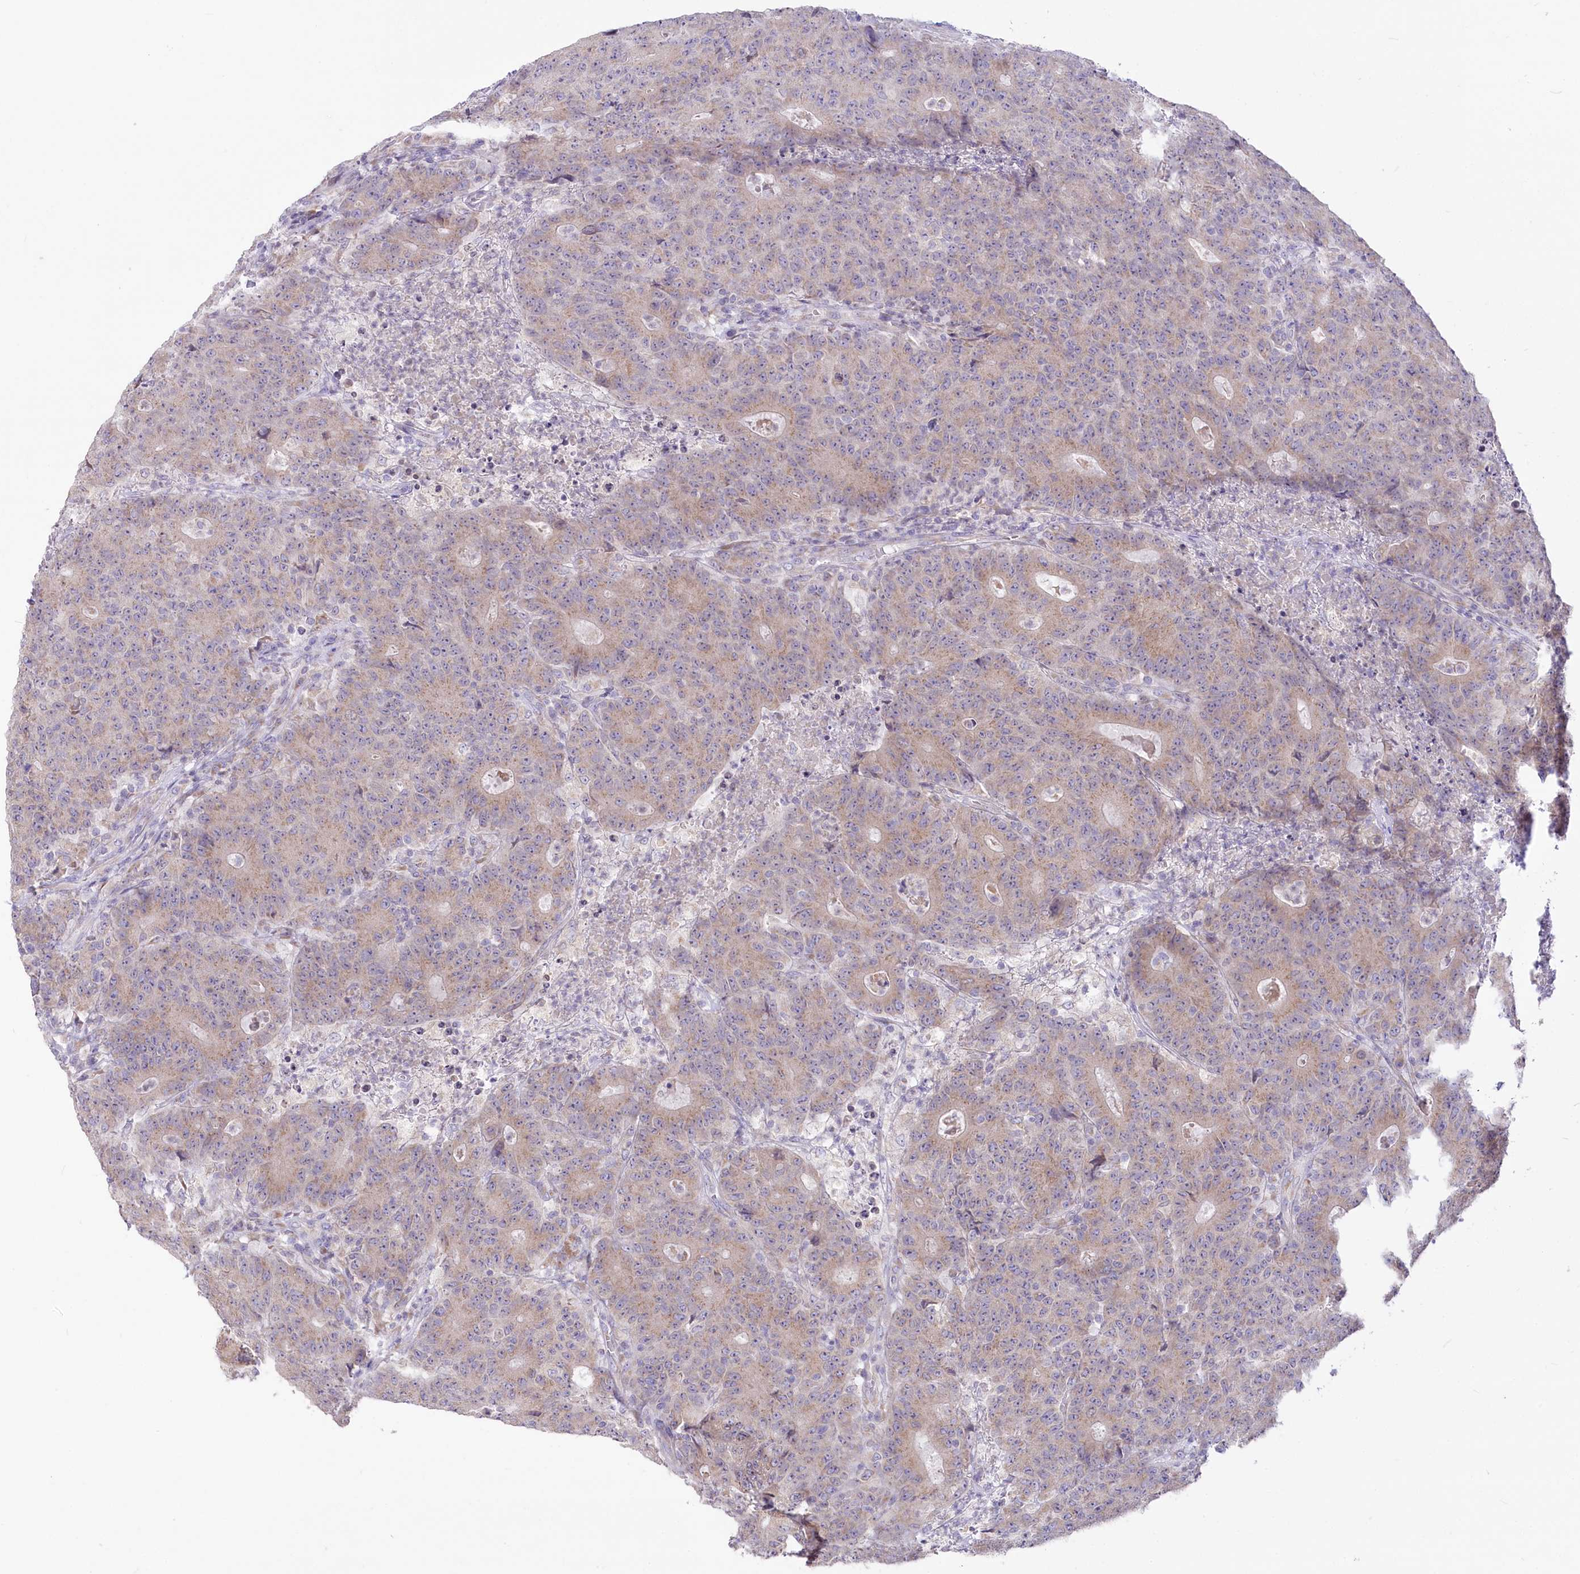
{"staining": {"intensity": "weak", "quantity": ">75%", "location": "cytoplasmic/membranous"}, "tissue": "colorectal cancer", "cell_type": "Tumor cells", "image_type": "cancer", "snomed": [{"axis": "morphology", "description": "Adenocarcinoma, NOS"}, {"axis": "topography", "description": "Colon"}], "caption": "There is low levels of weak cytoplasmic/membranous staining in tumor cells of adenocarcinoma (colorectal), as demonstrated by immunohistochemical staining (brown color).", "gene": "STT3B", "patient": {"sex": "female", "age": 75}}